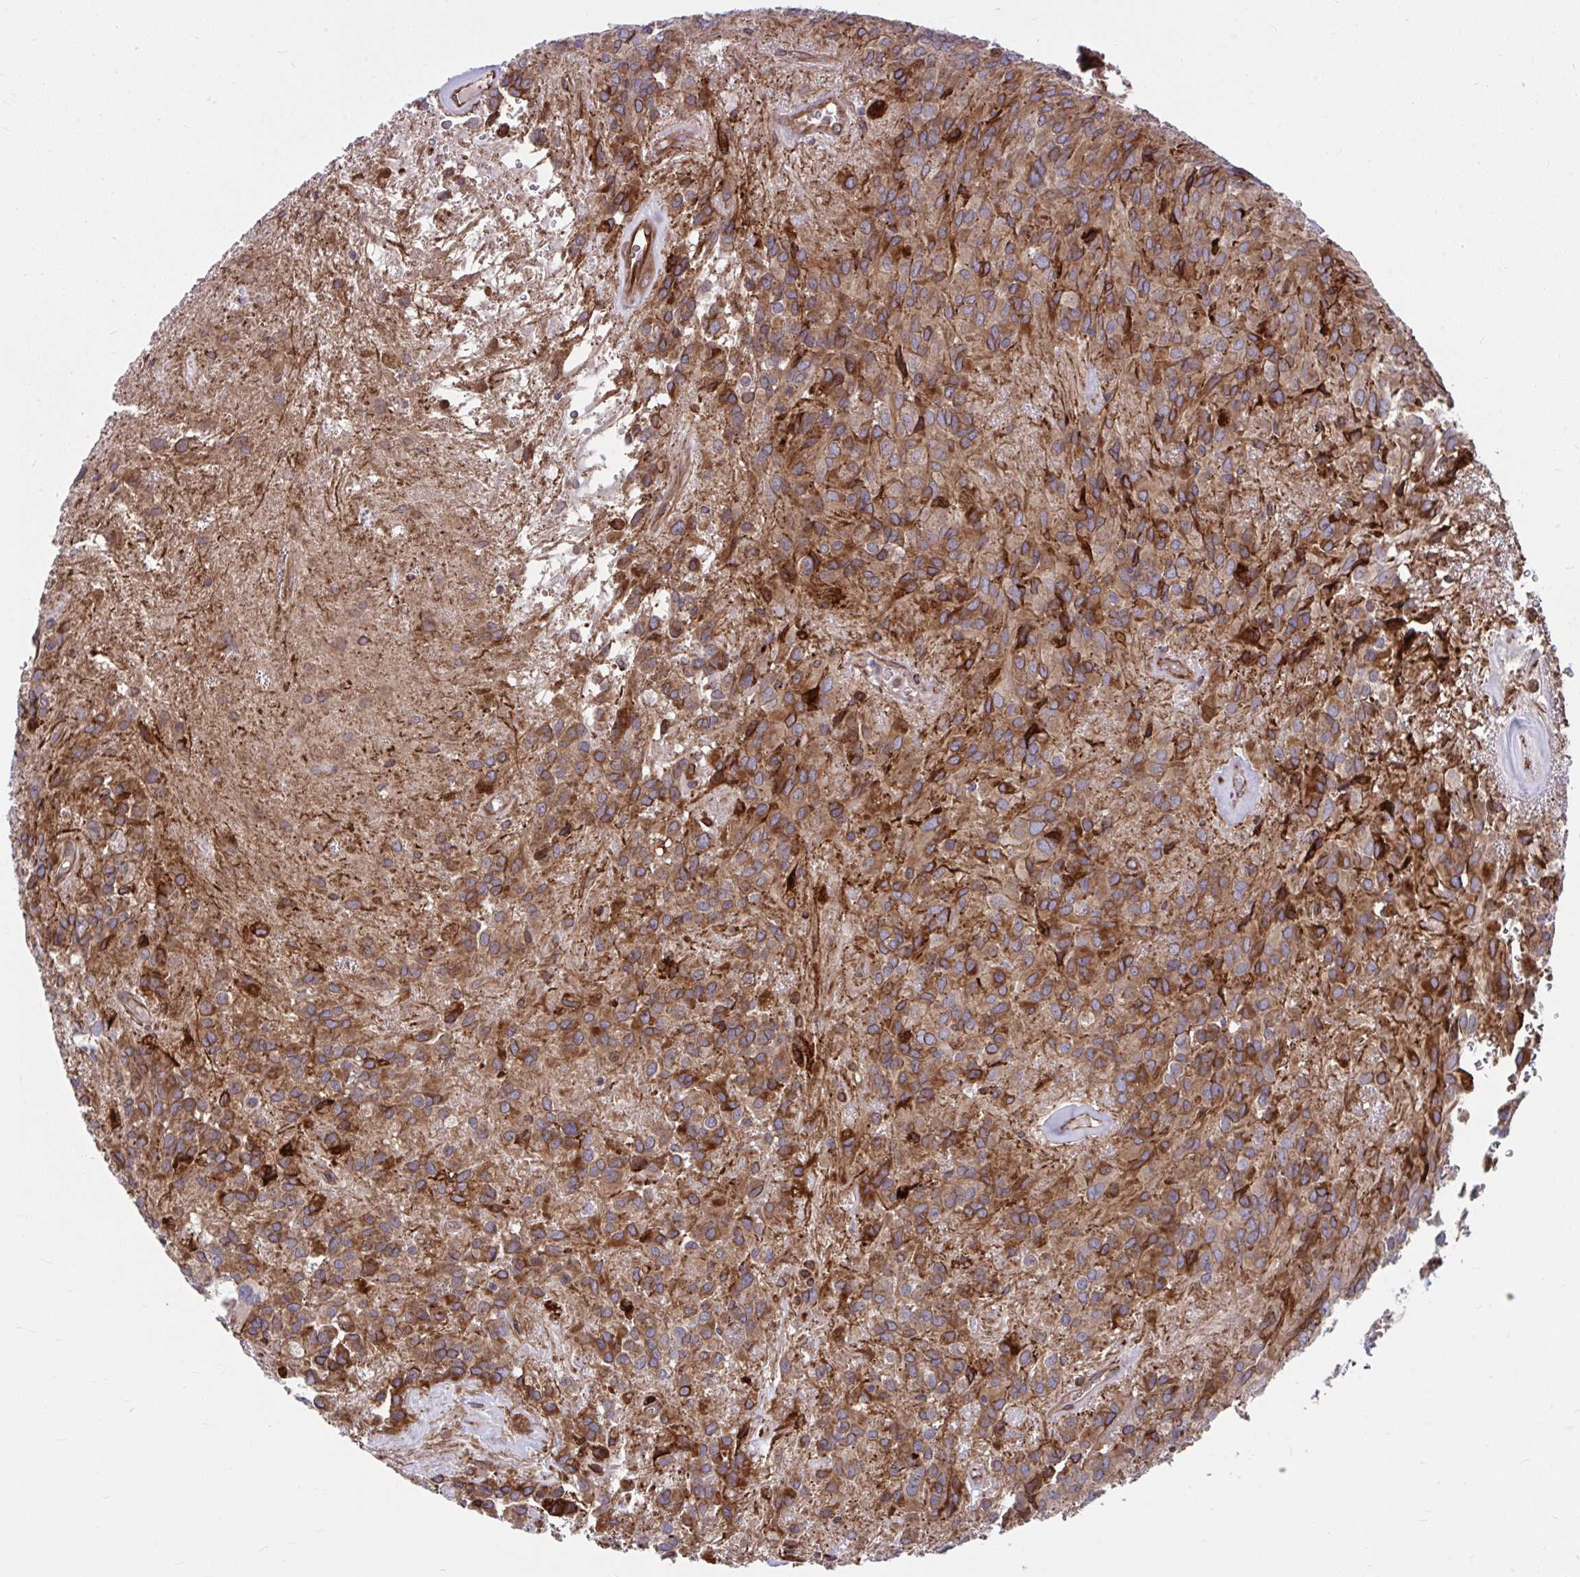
{"staining": {"intensity": "strong", "quantity": "25%-75%", "location": "cytoplasmic/membranous"}, "tissue": "glioma", "cell_type": "Tumor cells", "image_type": "cancer", "snomed": [{"axis": "morphology", "description": "Glioma, malignant, Low grade"}, {"axis": "topography", "description": "Brain"}], "caption": "Immunohistochemical staining of human glioma exhibits high levels of strong cytoplasmic/membranous staining in about 25%-75% of tumor cells.", "gene": "STIM2", "patient": {"sex": "male", "age": 56}}